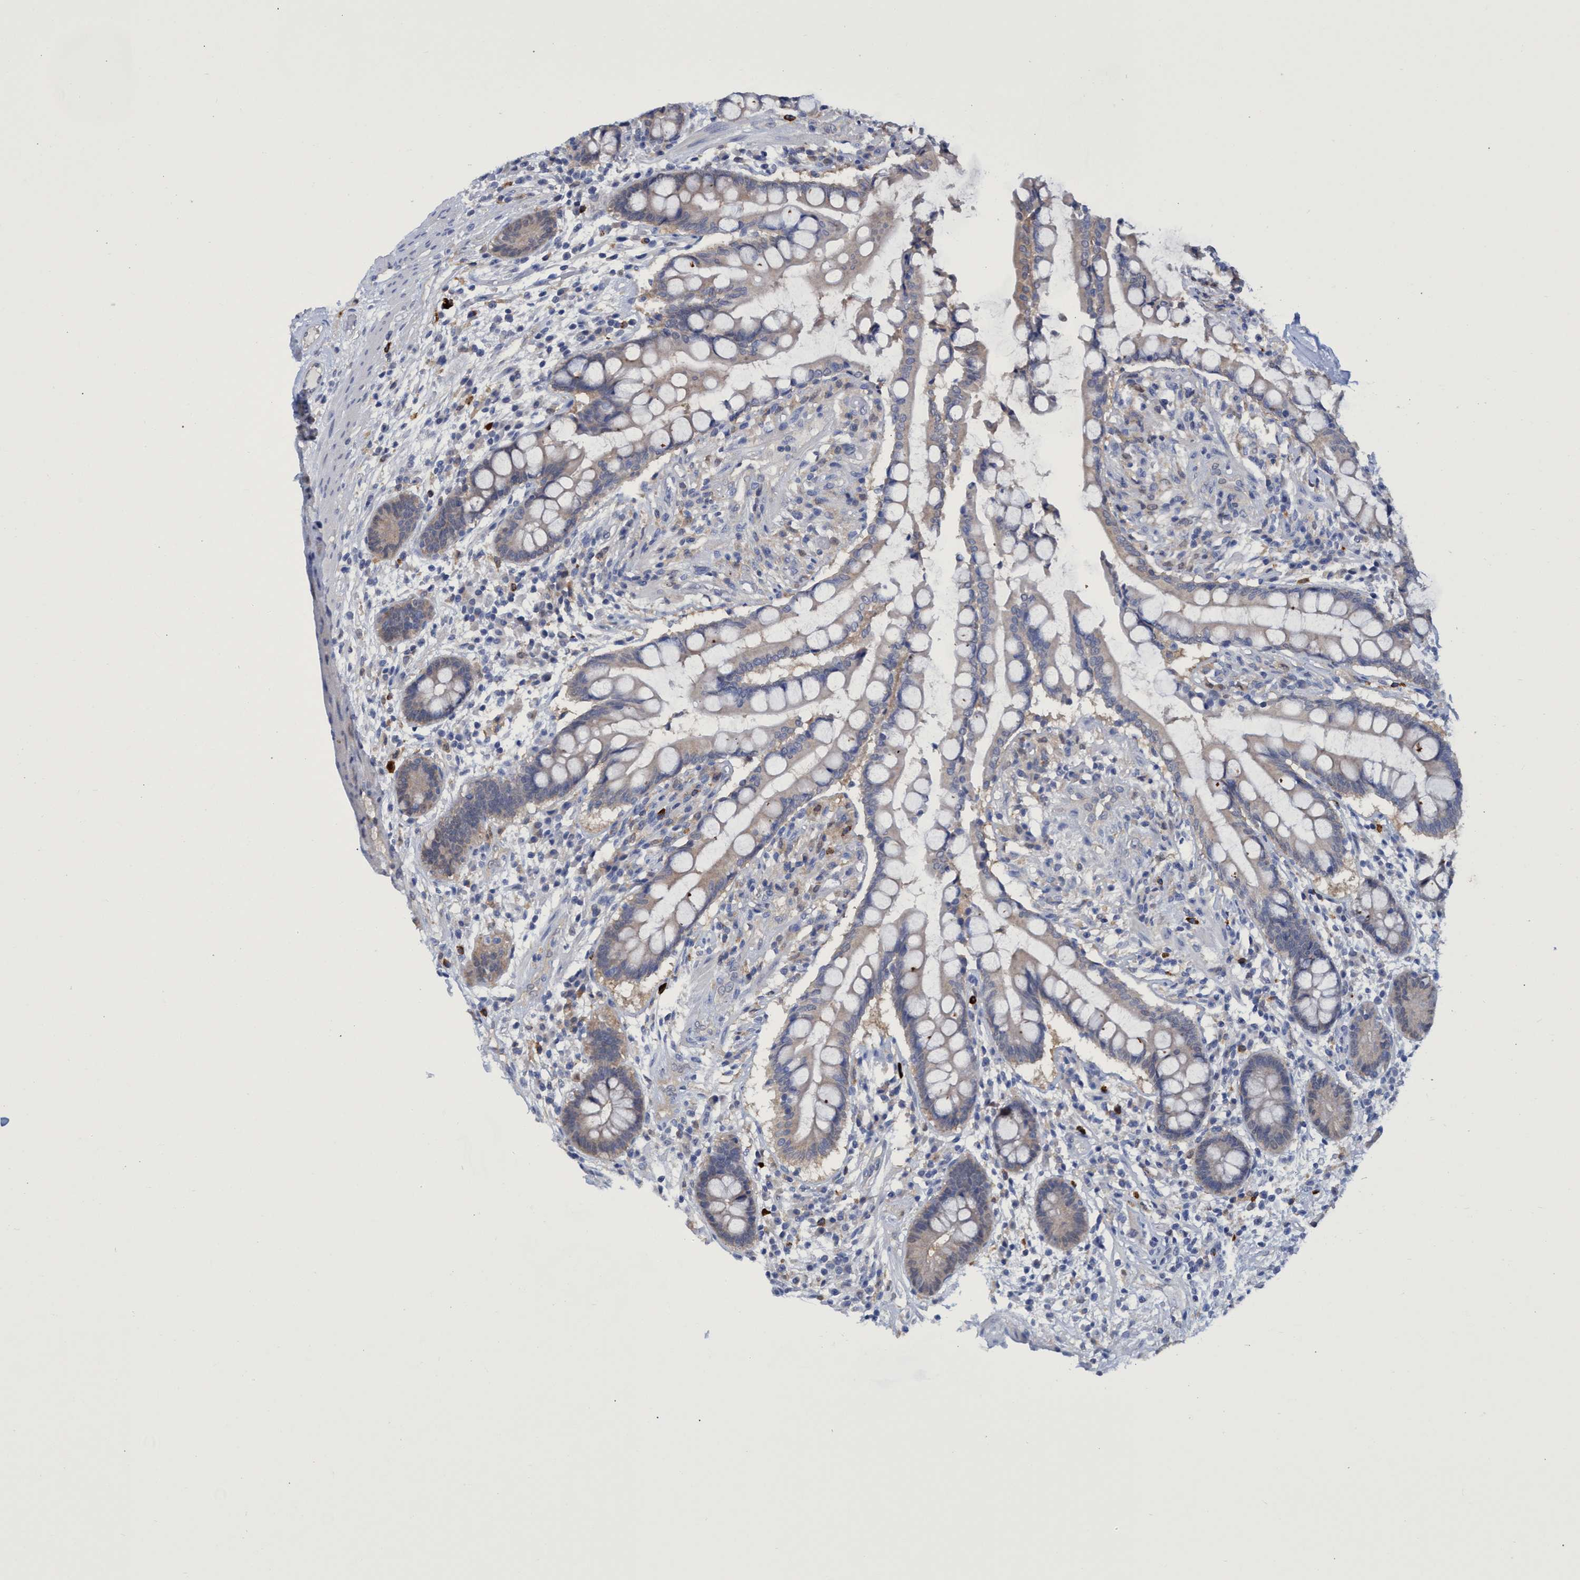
{"staining": {"intensity": "negative", "quantity": "none", "location": "none"}, "tissue": "colon", "cell_type": "Endothelial cells", "image_type": "normal", "snomed": [{"axis": "morphology", "description": "Normal tissue, NOS"}, {"axis": "topography", "description": "Colon"}], "caption": "Protein analysis of unremarkable colon displays no significant expression in endothelial cells.", "gene": "PNPO", "patient": {"sex": "male", "age": 73}}